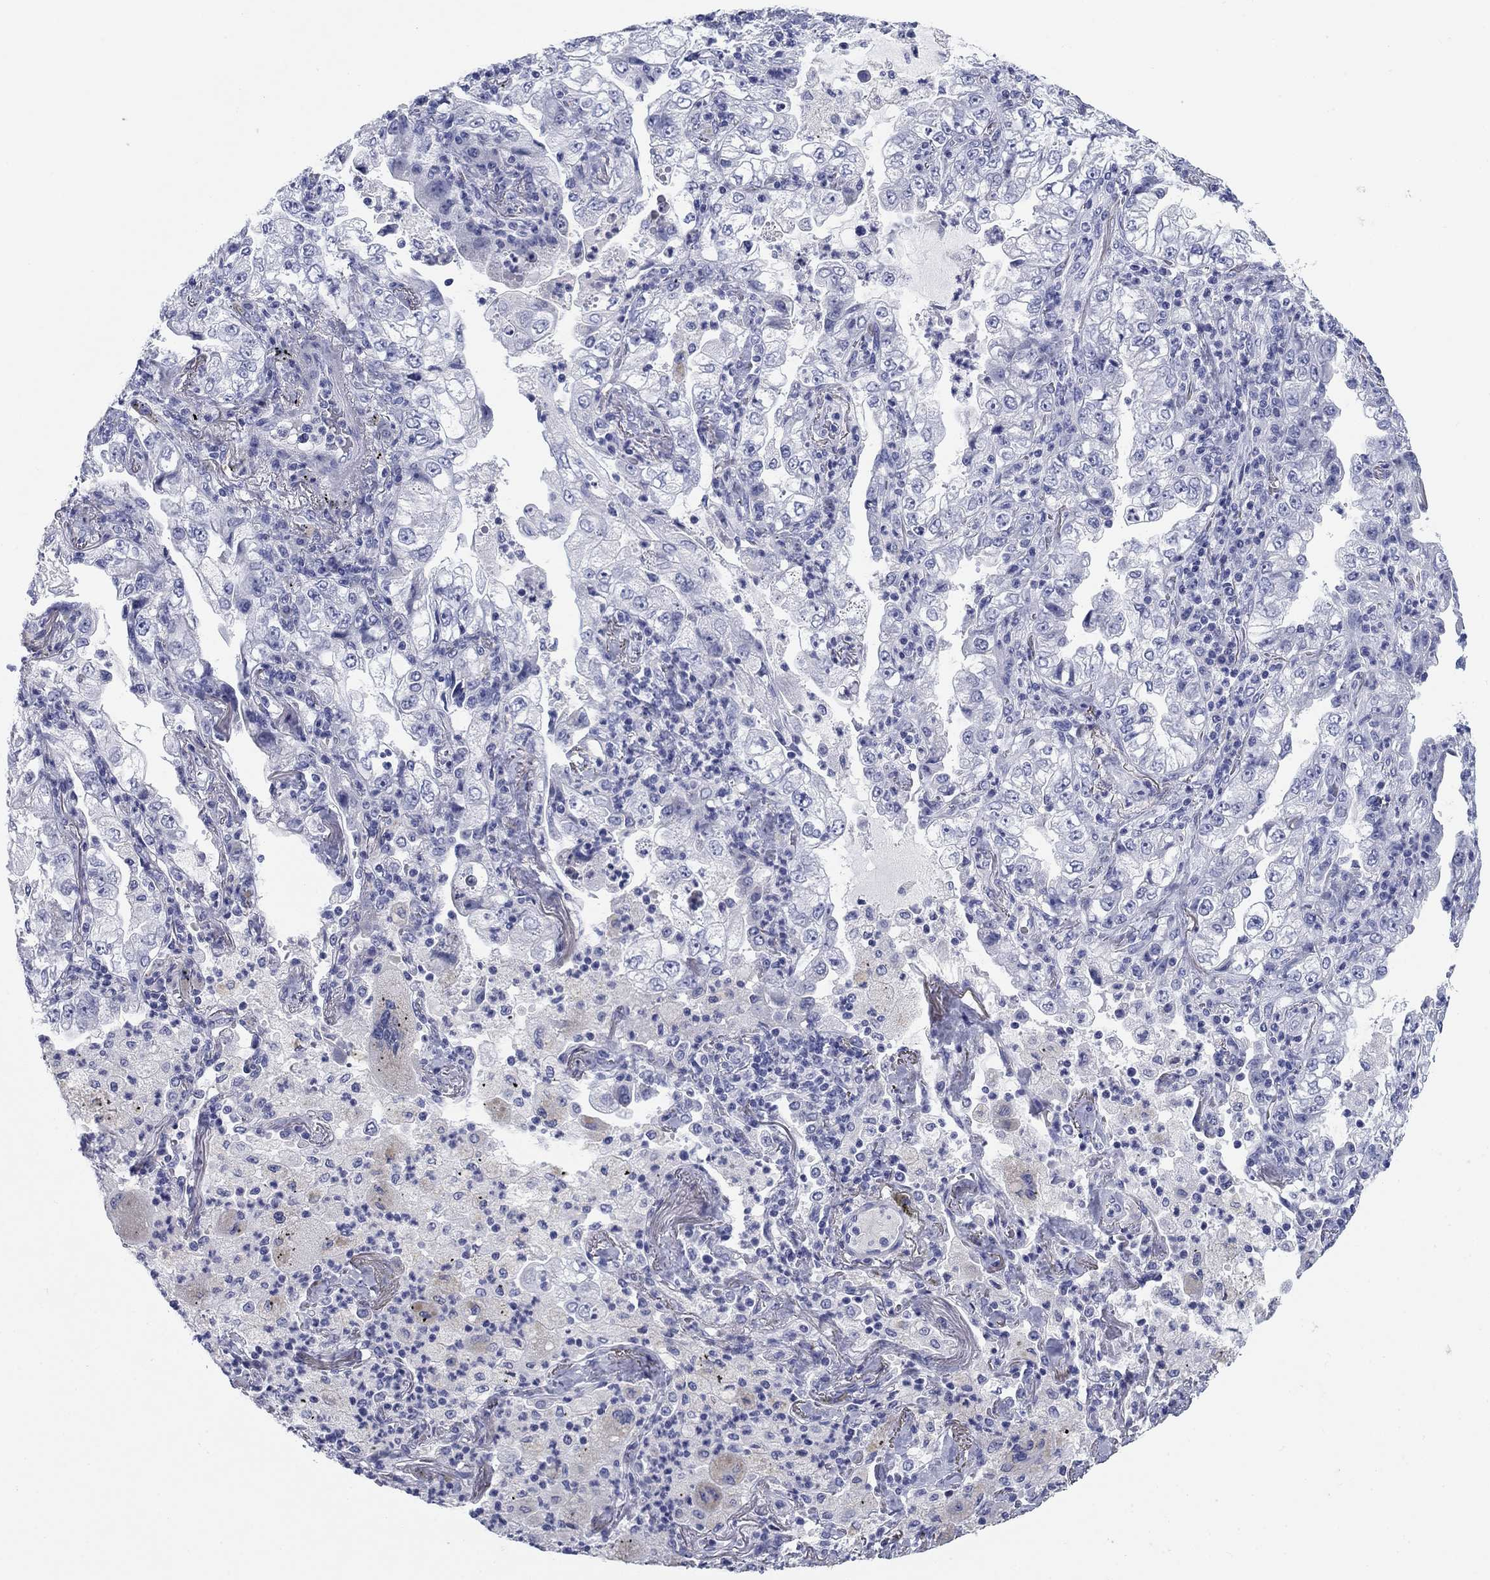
{"staining": {"intensity": "negative", "quantity": "none", "location": "none"}, "tissue": "lung cancer", "cell_type": "Tumor cells", "image_type": "cancer", "snomed": [{"axis": "morphology", "description": "Adenocarcinoma, NOS"}, {"axis": "topography", "description": "Lung"}], "caption": "A high-resolution photomicrograph shows immunohistochemistry staining of lung cancer, which displays no significant expression in tumor cells.", "gene": "KCNH1", "patient": {"sex": "female", "age": 73}}